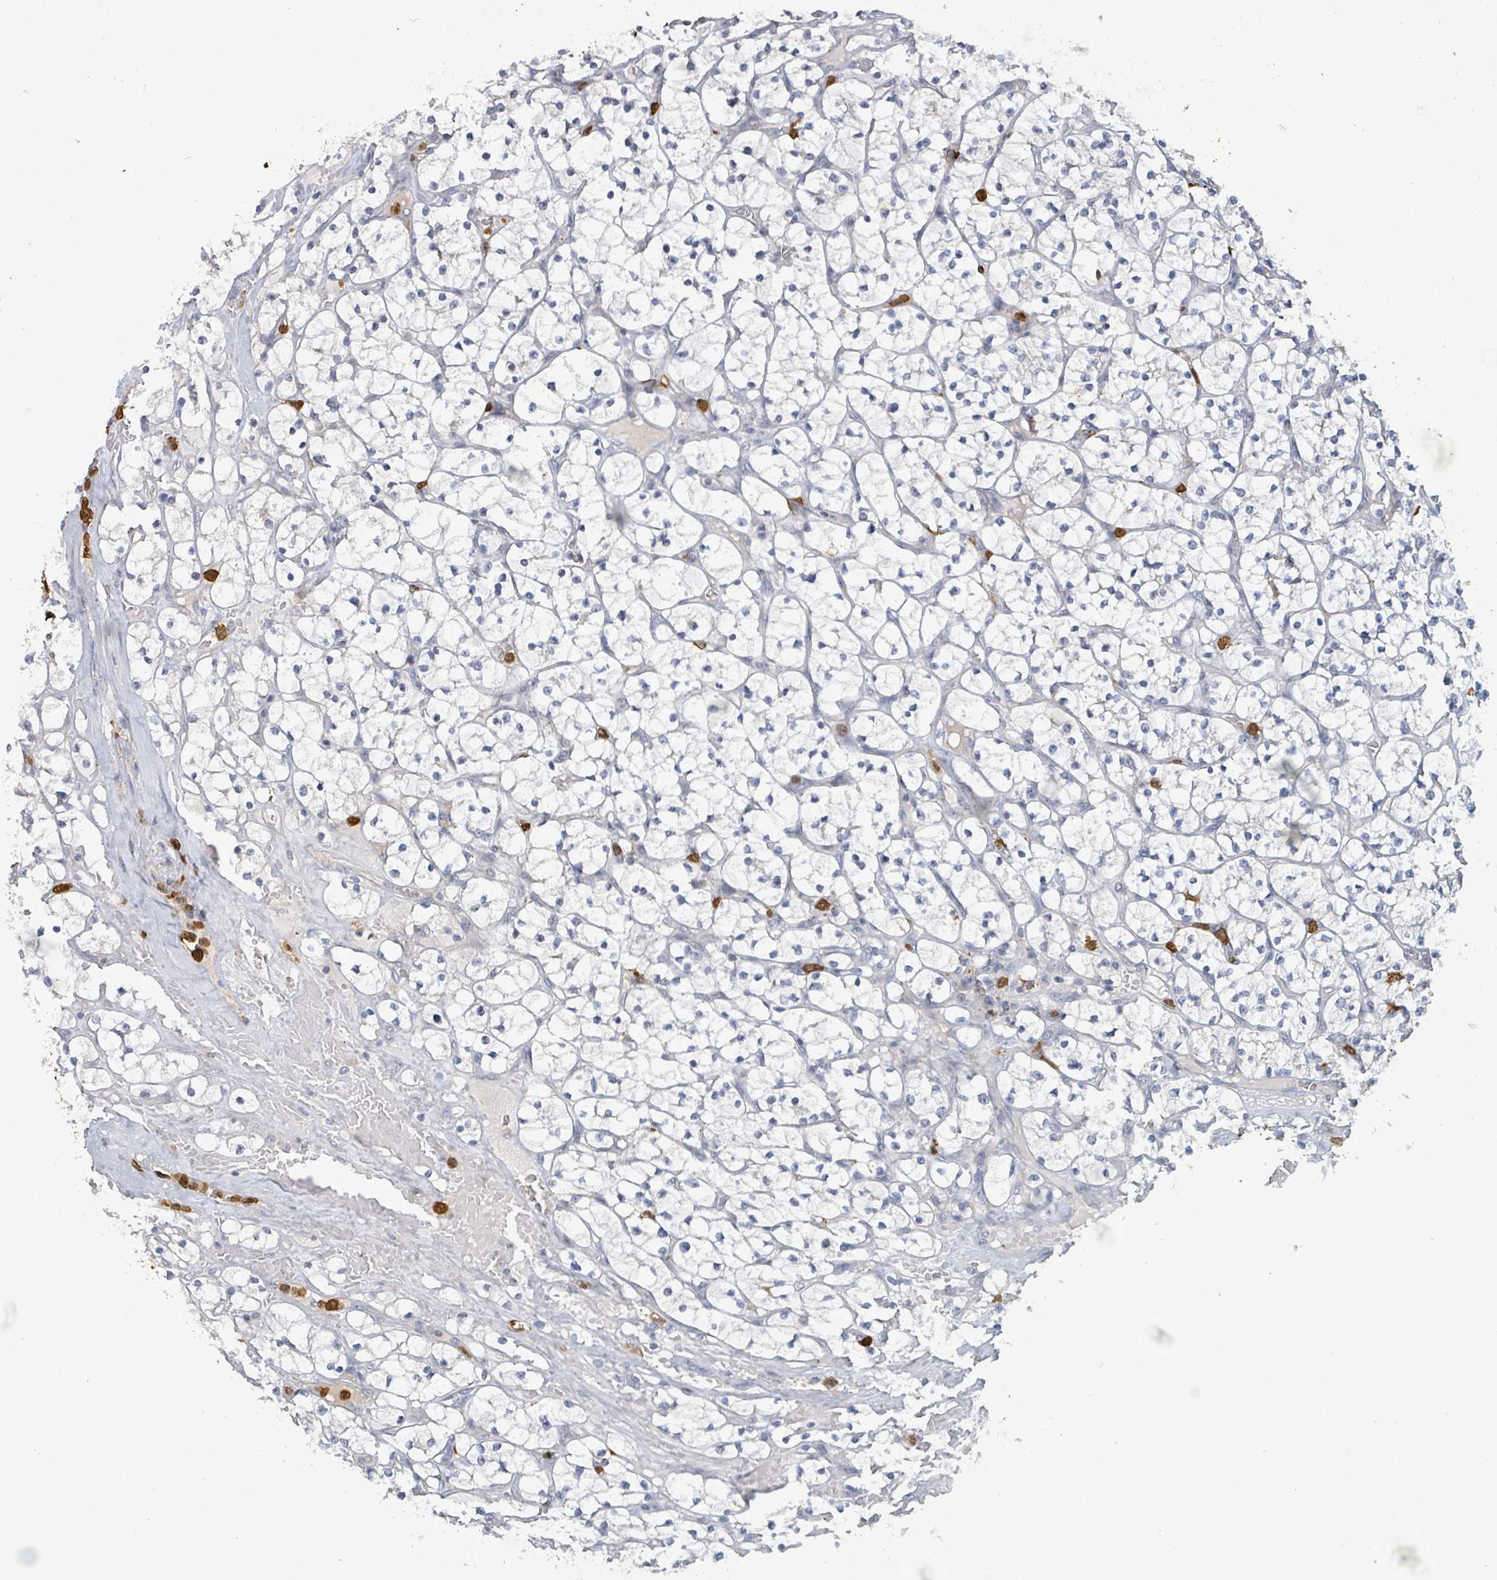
{"staining": {"intensity": "negative", "quantity": "none", "location": "none"}, "tissue": "renal cancer", "cell_type": "Tumor cells", "image_type": "cancer", "snomed": [{"axis": "morphology", "description": "Adenocarcinoma, NOS"}, {"axis": "topography", "description": "Kidney"}], "caption": "The photomicrograph reveals no staining of tumor cells in renal adenocarcinoma.", "gene": "FAM210A", "patient": {"sex": "female", "age": 64}}